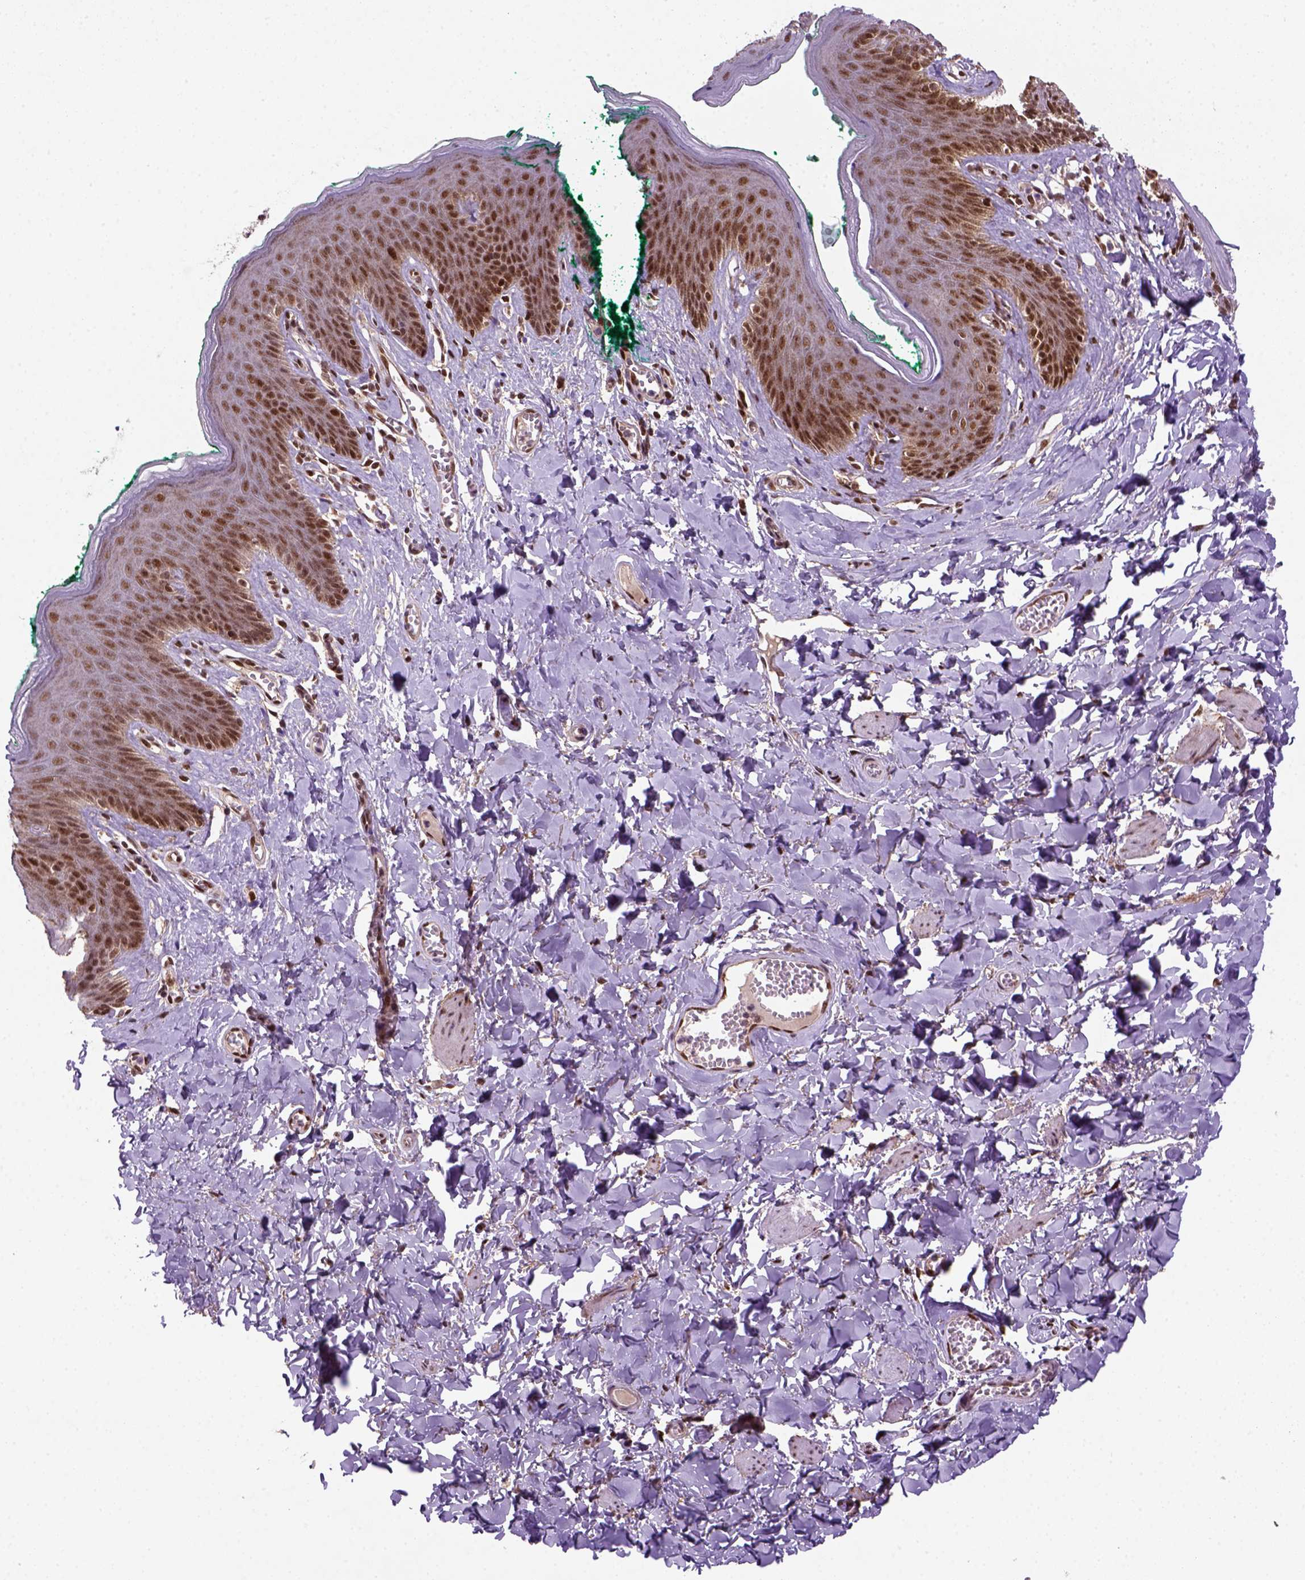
{"staining": {"intensity": "strong", "quantity": ">75%", "location": "nuclear"}, "tissue": "skin", "cell_type": "Epidermal cells", "image_type": "normal", "snomed": [{"axis": "morphology", "description": "Normal tissue, NOS"}, {"axis": "topography", "description": "Vulva"}, {"axis": "topography", "description": "Peripheral nerve tissue"}], "caption": "High-power microscopy captured an immunohistochemistry (IHC) image of benign skin, revealing strong nuclear positivity in about >75% of epidermal cells.", "gene": "MGMT", "patient": {"sex": "female", "age": 66}}